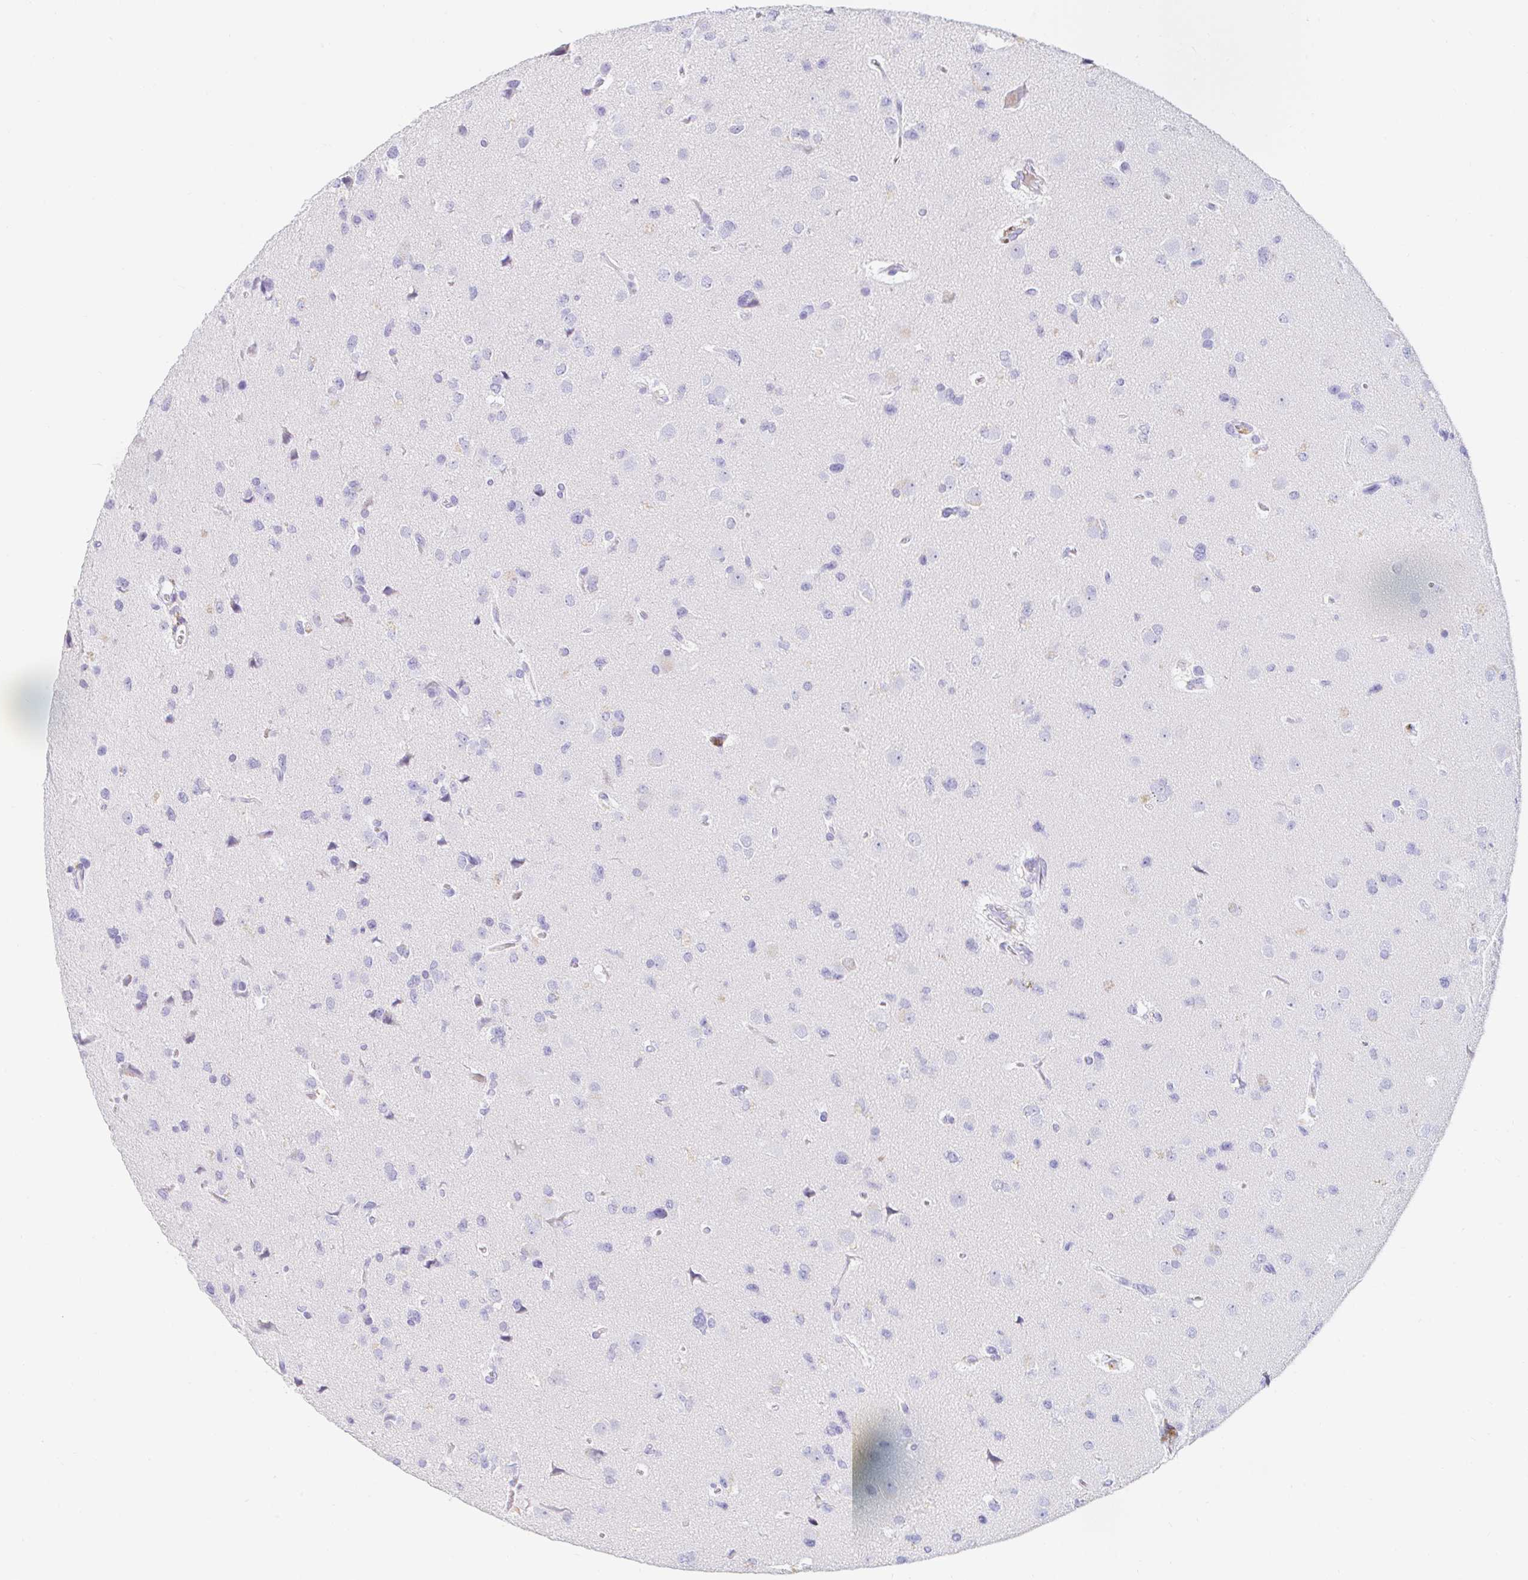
{"staining": {"intensity": "negative", "quantity": "none", "location": "none"}, "tissue": "glioma", "cell_type": "Tumor cells", "image_type": "cancer", "snomed": [{"axis": "morphology", "description": "Glioma, malignant, Low grade"}, {"axis": "topography", "description": "Brain"}], "caption": "The micrograph exhibits no significant staining in tumor cells of malignant low-grade glioma. (DAB IHC, high magnification).", "gene": "TEX44", "patient": {"sex": "female", "age": 55}}